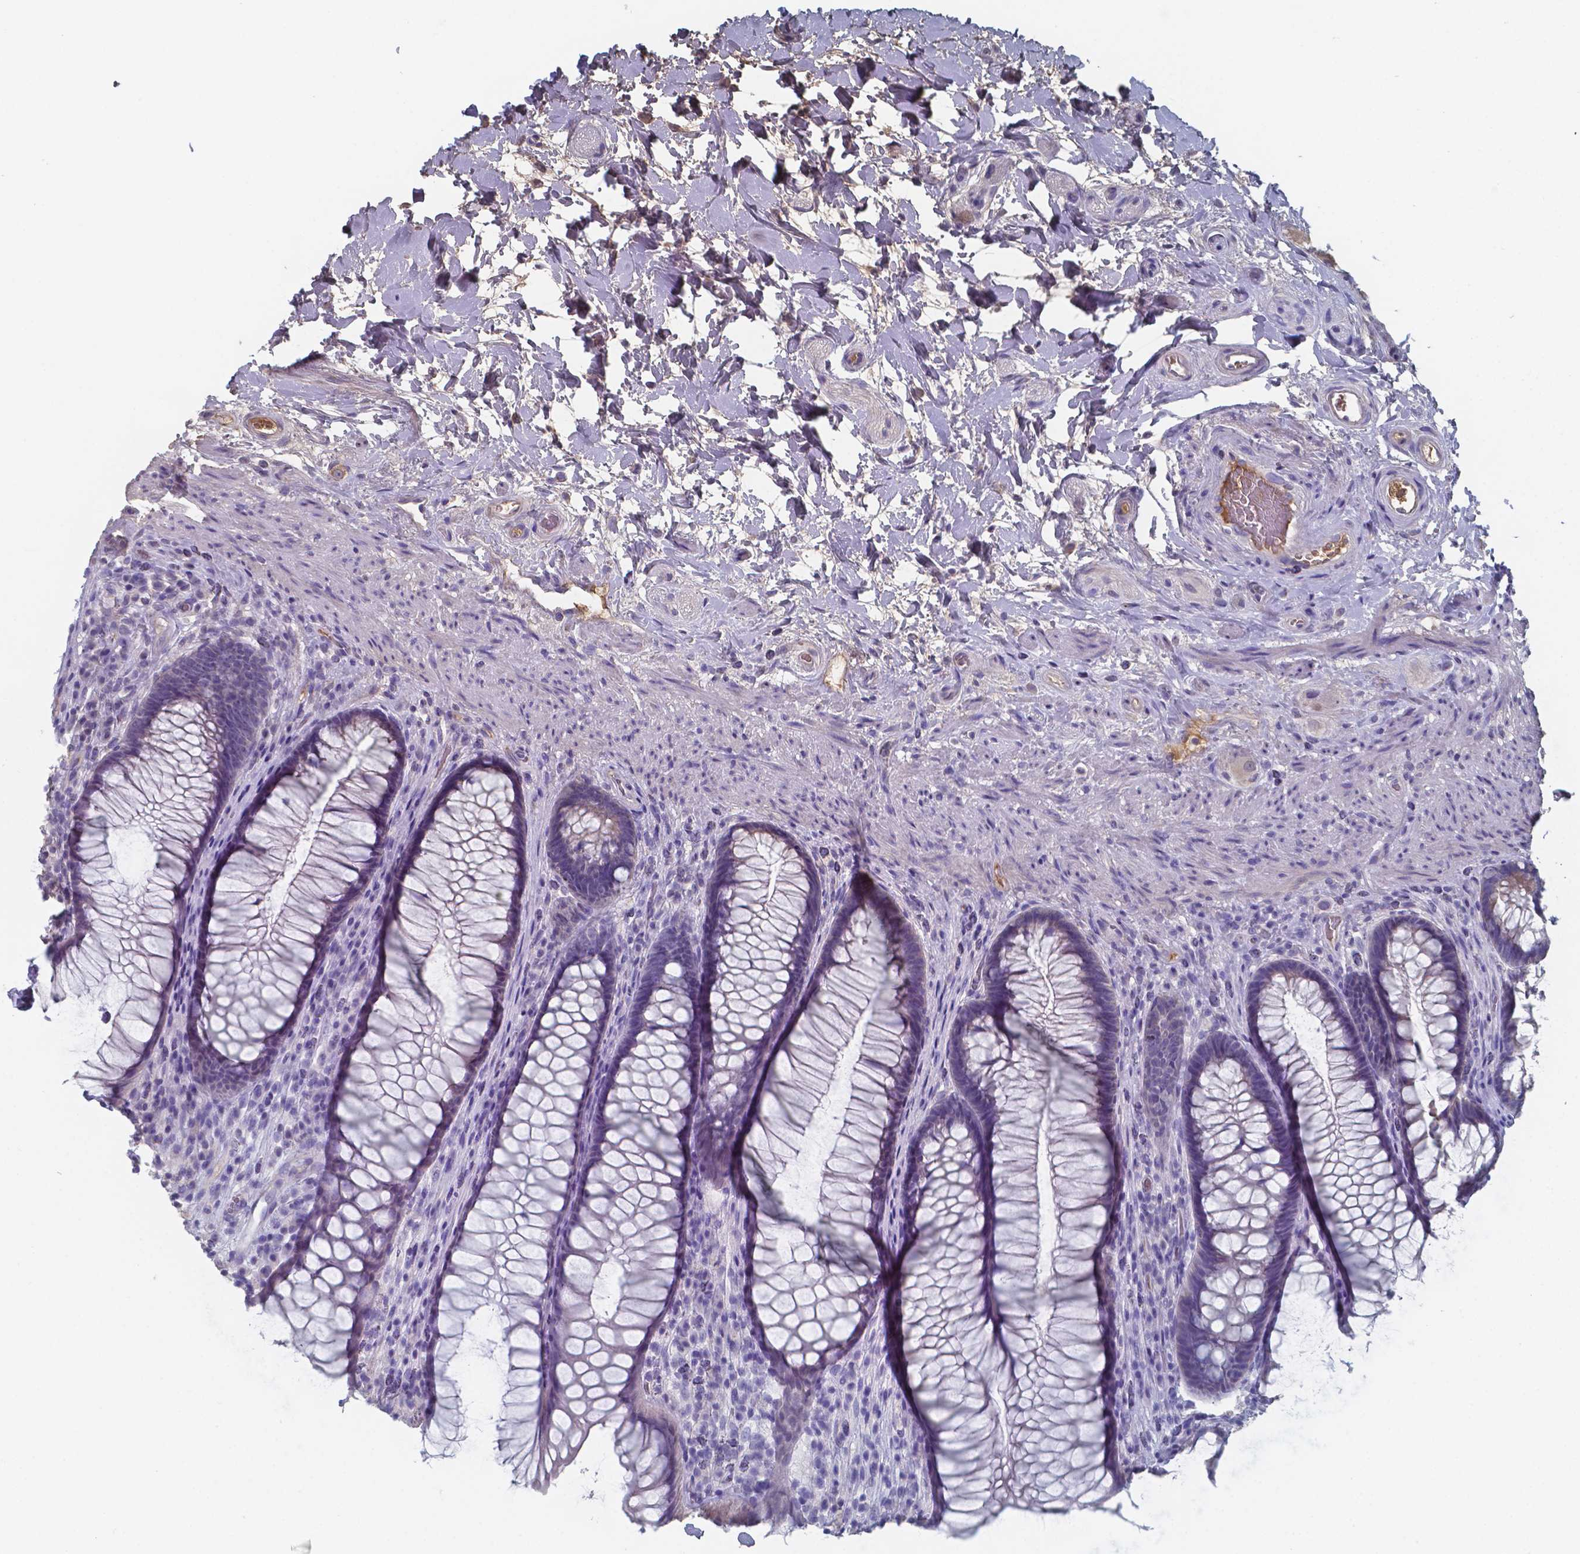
{"staining": {"intensity": "negative", "quantity": "none", "location": "none"}, "tissue": "rectum", "cell_type": "Glandular cells", "image_type": "normal", "snomed": [{"axis": "morphology", "description": "Normal tissue, NOS"}, {"axis": "topography", "description": "Smooth muscle"}, {"axis": "topography", "description": "Rectum"}], "caption": "Immunohistochemical staining of unremarkable rectum displays no significant staining in glandular cells.", "gene": "BTBD17", "patient": {"sex": "male", "age": 53}}